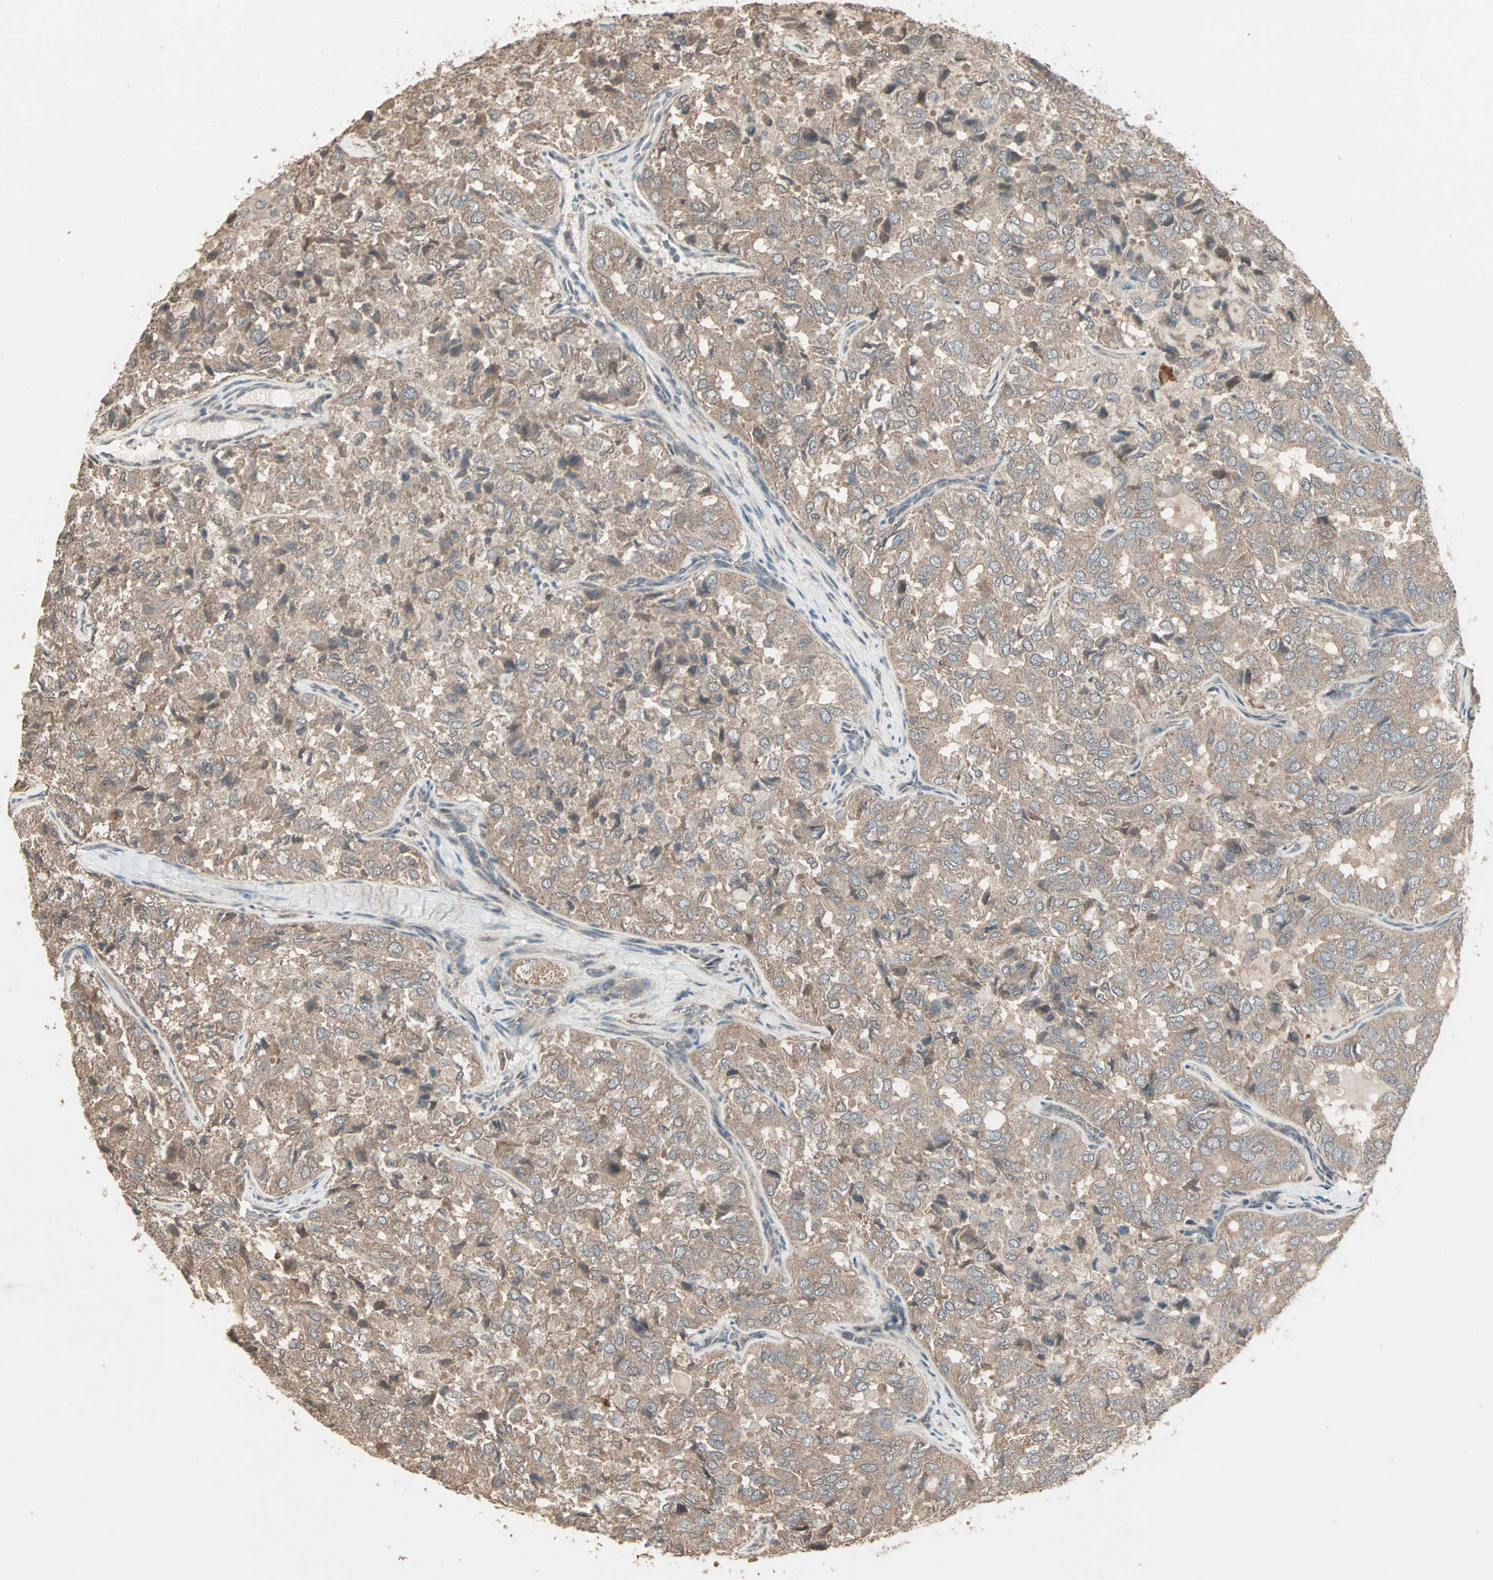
{"staining": {"intensity": "moderate", "quantity": ">75%", "location": "cytoplasmic/membranous"}, "tissue": "thyroid cancer", "cell_type": "Tumor cells", "image_type": "cancer", "snomed": [{"axis": "morphology", "description": "Follicular adenoma carcinoma, NOS"}, {"axis": "topography", "description": "Thyroid gland"}], "caption": "A micrograph showing moderate cytoplasmic/membranous staining in about >75% of tumor cells in follicular adenoma carcinoma (thyroid), as visualized by brown immunohistochemical staining.", "gene": "UBAC1", "patient": {"sex": "male", "age": 75}}